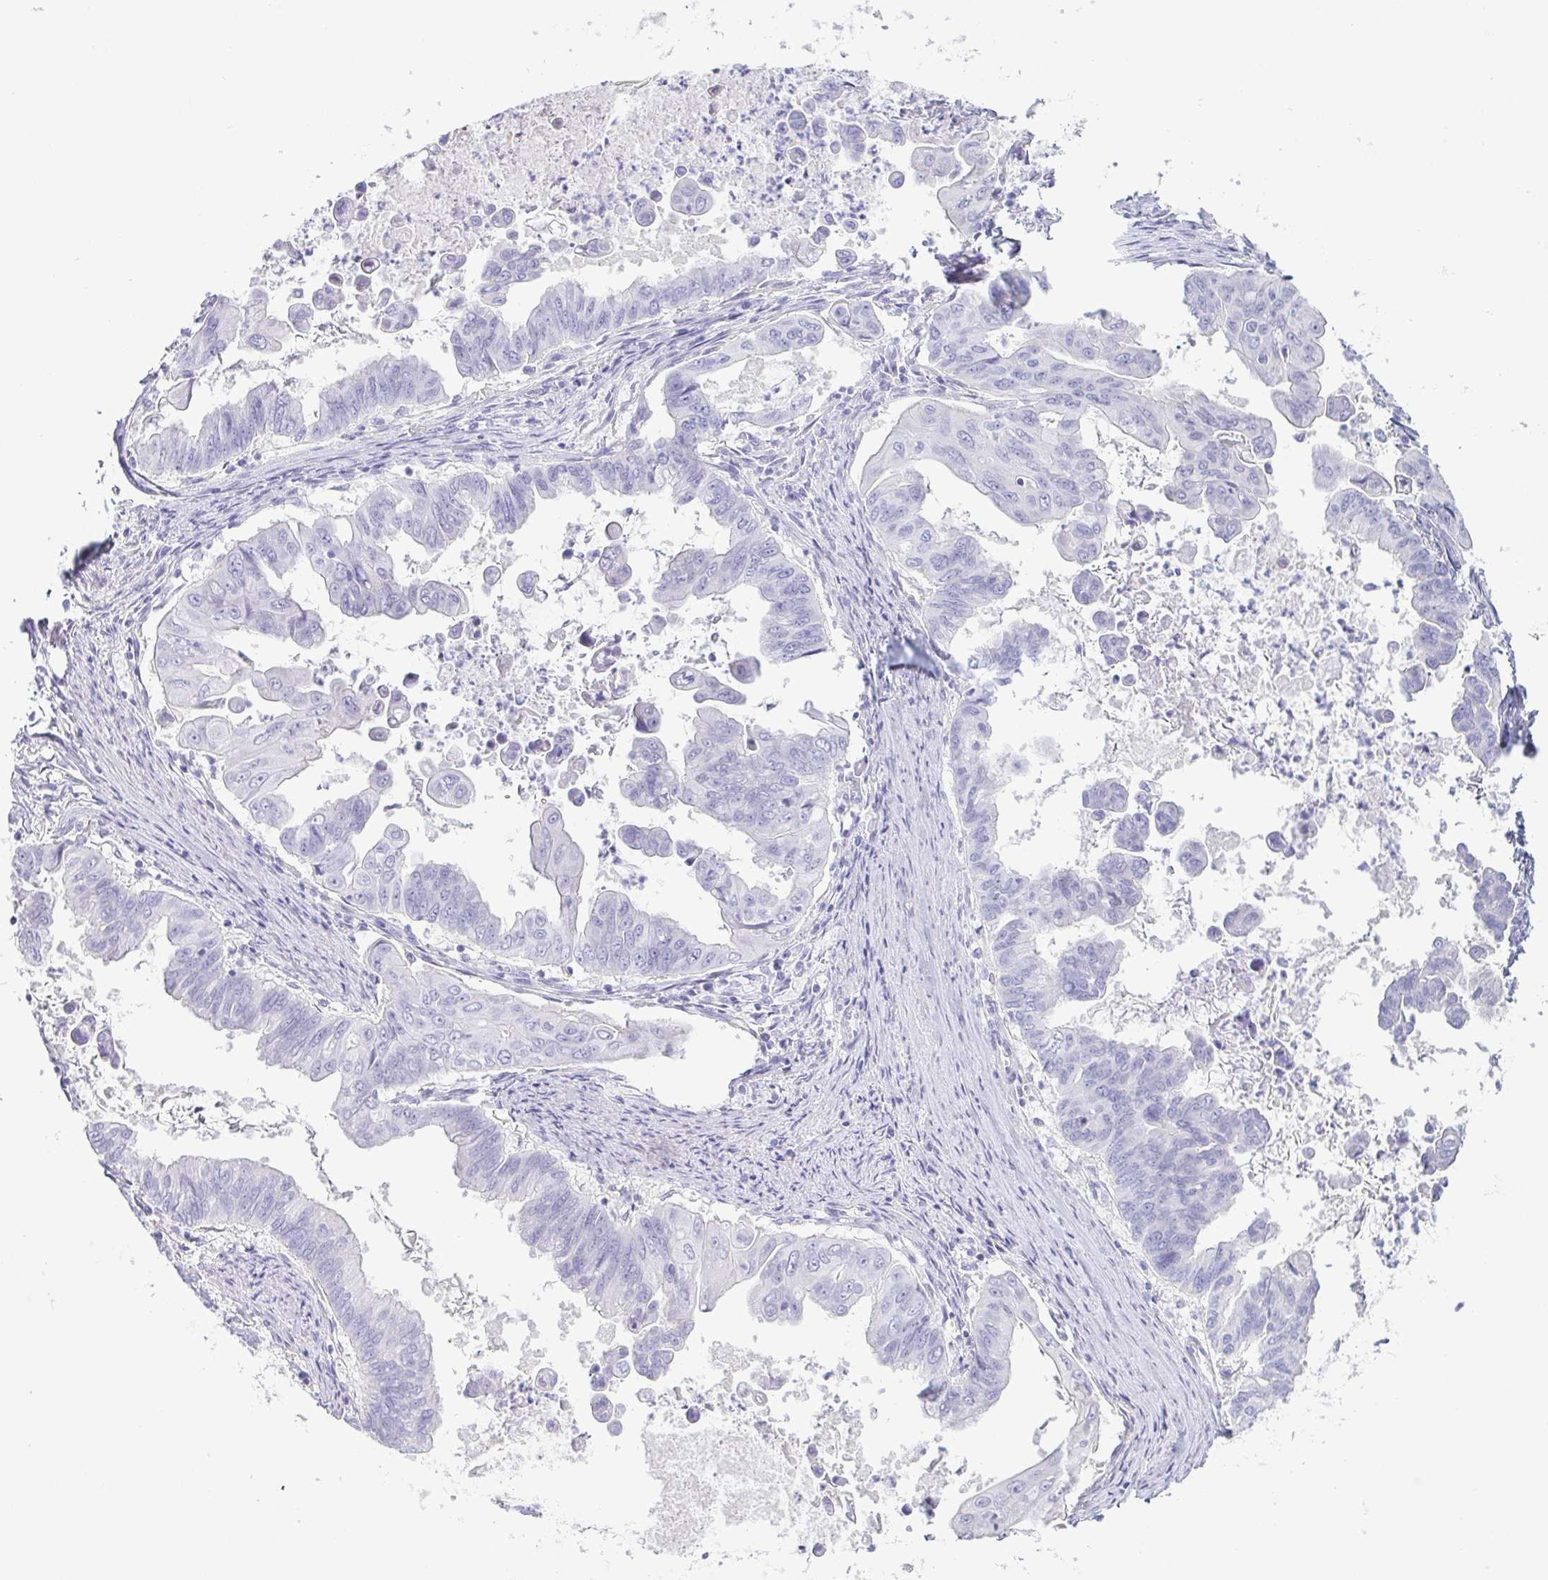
{"staining": {"intensity": "negative", "quantity": "none", "location": "none"}, "tissue": "stomach cancer", "cell_type": "Tumor cells", "image_type": "cancer", "snomed": [{"axis": "morphology", "description": "Adenocarcinoma, NOS"}, {"axis": "topography", "description": "Stomach, upper"}], "caption": "IHC histopathology image of neoplastic tissue: human stomach adenocarcinoma stained with DAB (3,3'-diaminobenzidine) demonstrates no significant protein staining in tumor cells.", "gene": "PRR4", "patient": {"sex": "male", "age": 80}}